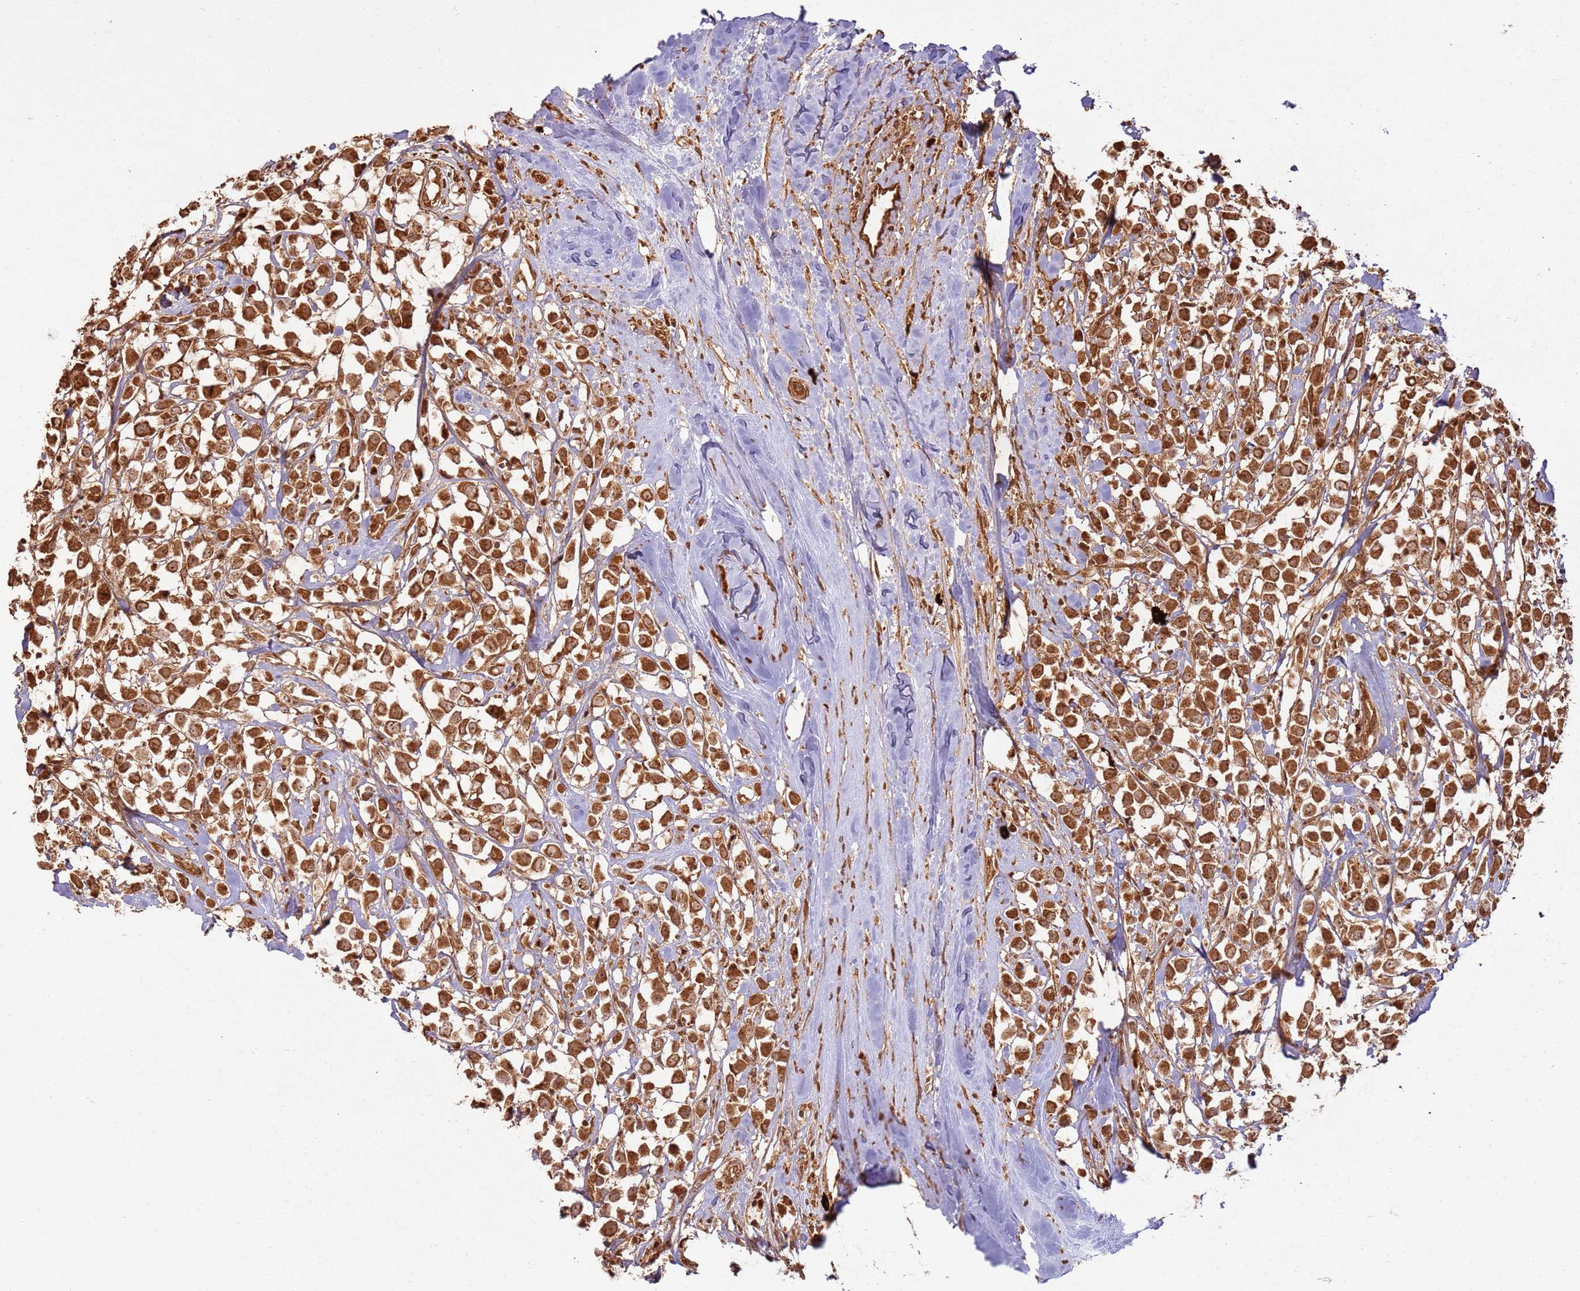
{"staining": {"intensity": "strong", "quantity": ">75%", "location": "cytoplasmic/membranous"}, "tissue": "breast cancer", "cell_type": "Tumor cells", "image_type": "cancer", "snomed": [{"axis": "morphology", "description": "Duct carcinoma"}, {"axis": "topography", "description": "Breast"}], "caption": "This photomicrograph demonstrates immunohistochemistry (IHC) staining of breast cancer (infiltrating ductal carcinoma), with high strong cytoplasmic/membranous staining in approximately >75% of tumor cells.", "gene": "TBC1D13", "patient": {"sex": "female", "age": 87}}